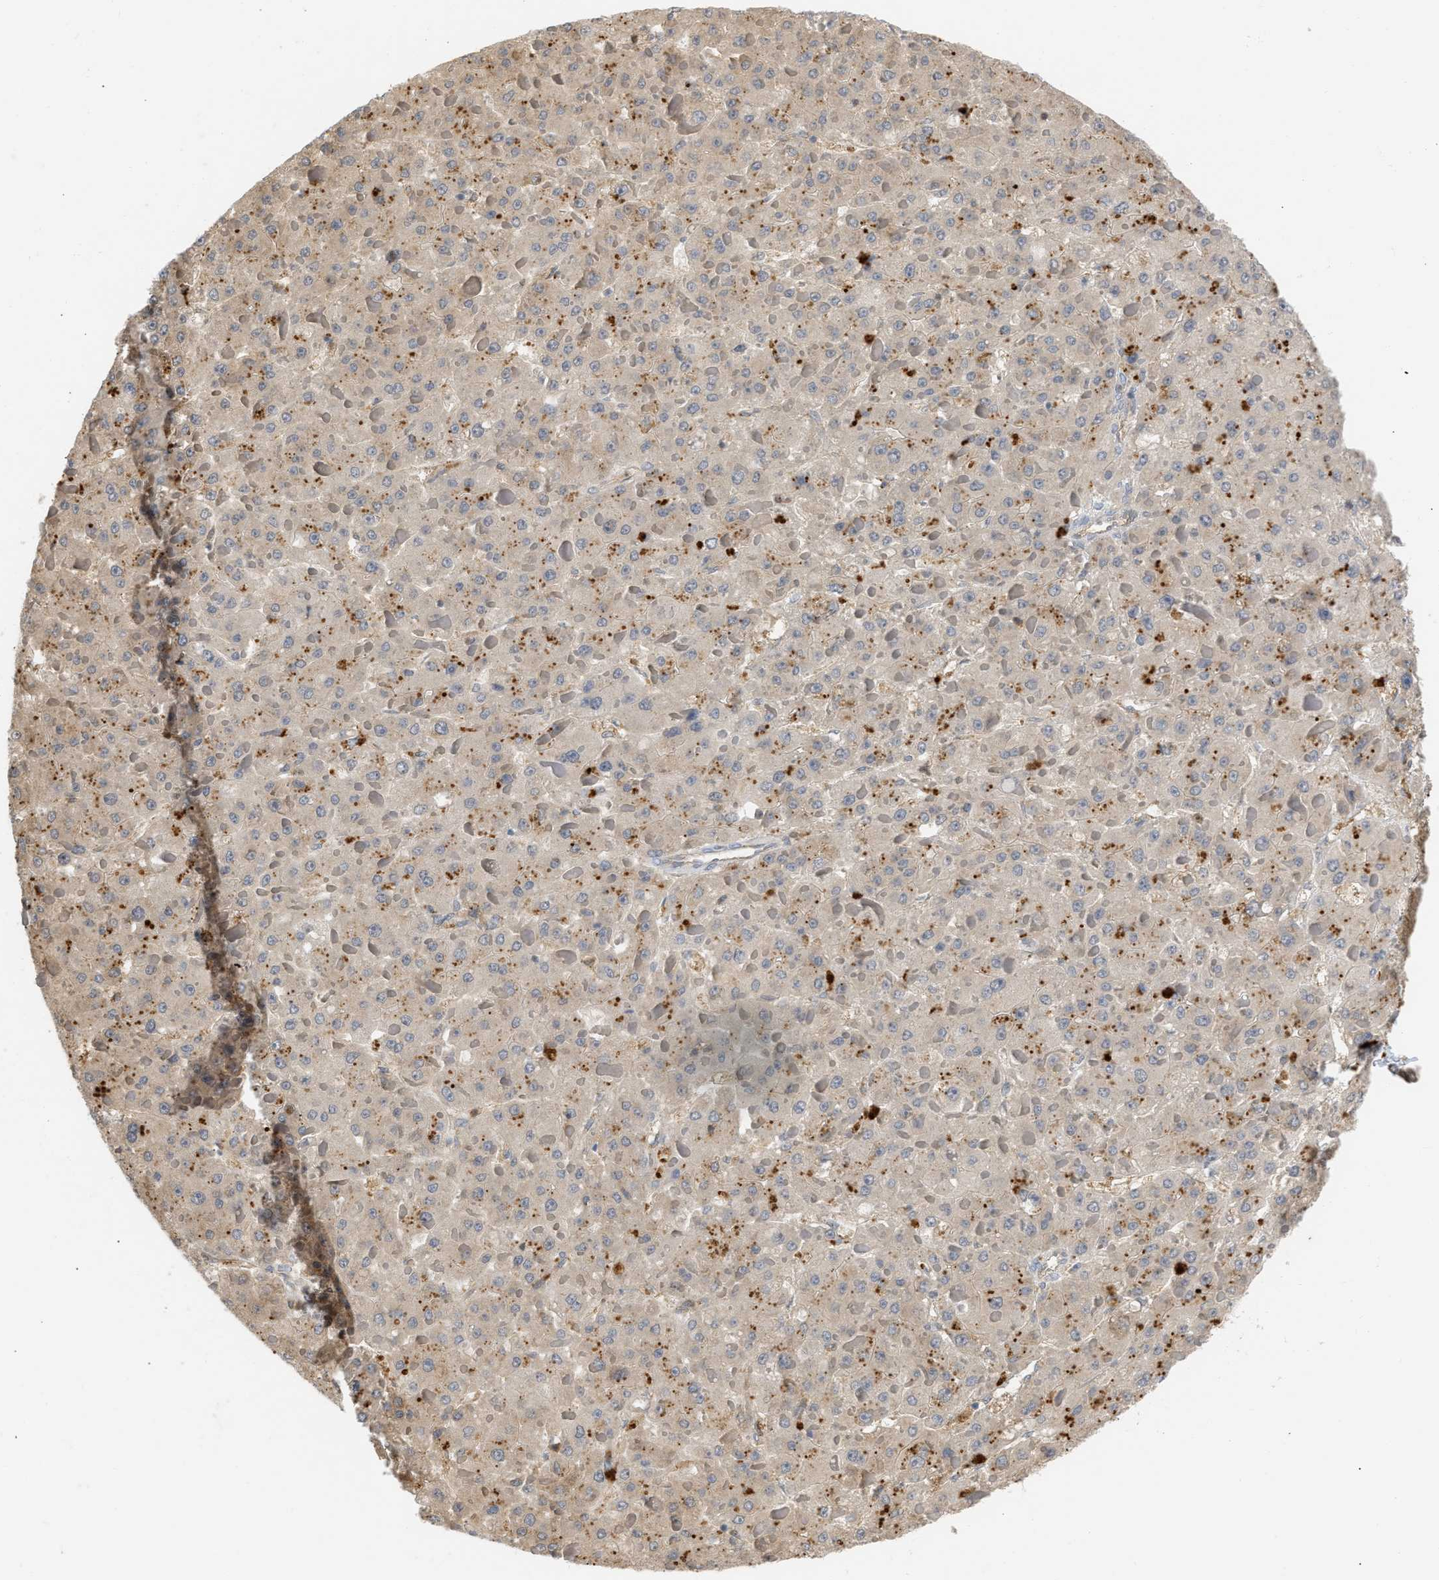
{"staining": {"intensity": "weak", "quantity": ">75%", "location": "cytoplasmic/membranous"}, "tissue": "liver cancer", "cell_type": "Tumor cells", "image_type": "cancer", "snomed": [{"axis": "morphology", "description": "Carcinoma, Hepatocellular, NOS"}, {"axis": "topography", "description": "Liver"}], "caption": "Tumor cells demonstrate low levels of weak cytoplasmic/membranous expression in about >75% of cells in human liver cancer.", "gene": "ENO1", "patient": {"sex": "female", "age": 73}}